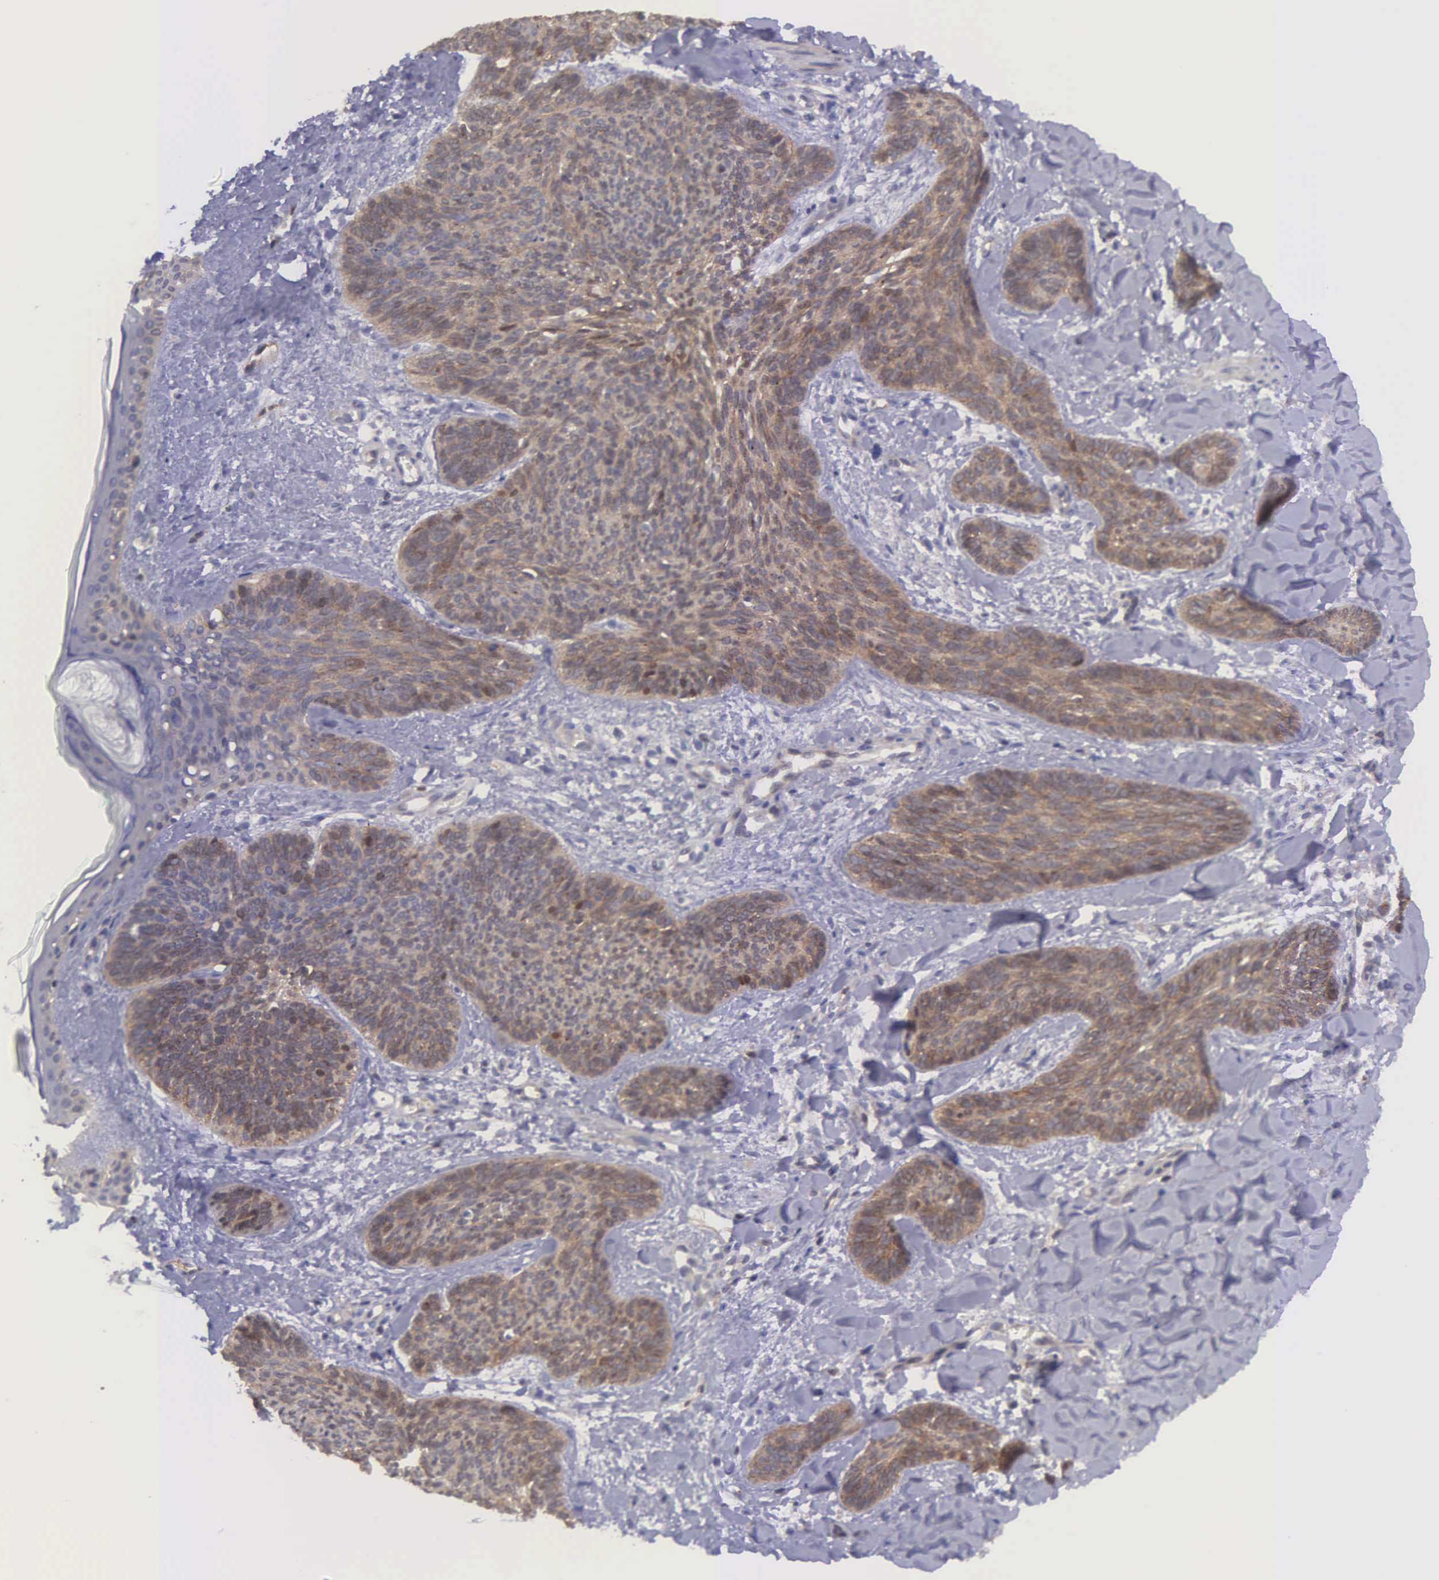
{"staining": {"intensity": "moderate", "quantity": "25%-75%", "location": "cytoplasmic/membranous"}, "tissue": "skin cancer", "cell_type": "Tumor cells", "image_type": "cancer", "snomed": [{"axis": "morphology", "description": "Basal cell carcinoma"}, {"axis": "topography", "description": "Skin"}], "caption": "Human skin basal cell carcinoma stained with a protein marker displays moderate staining in tumor cells.", "gene": "MICAL3", "patient": {"sex": "female", "age": 81}}